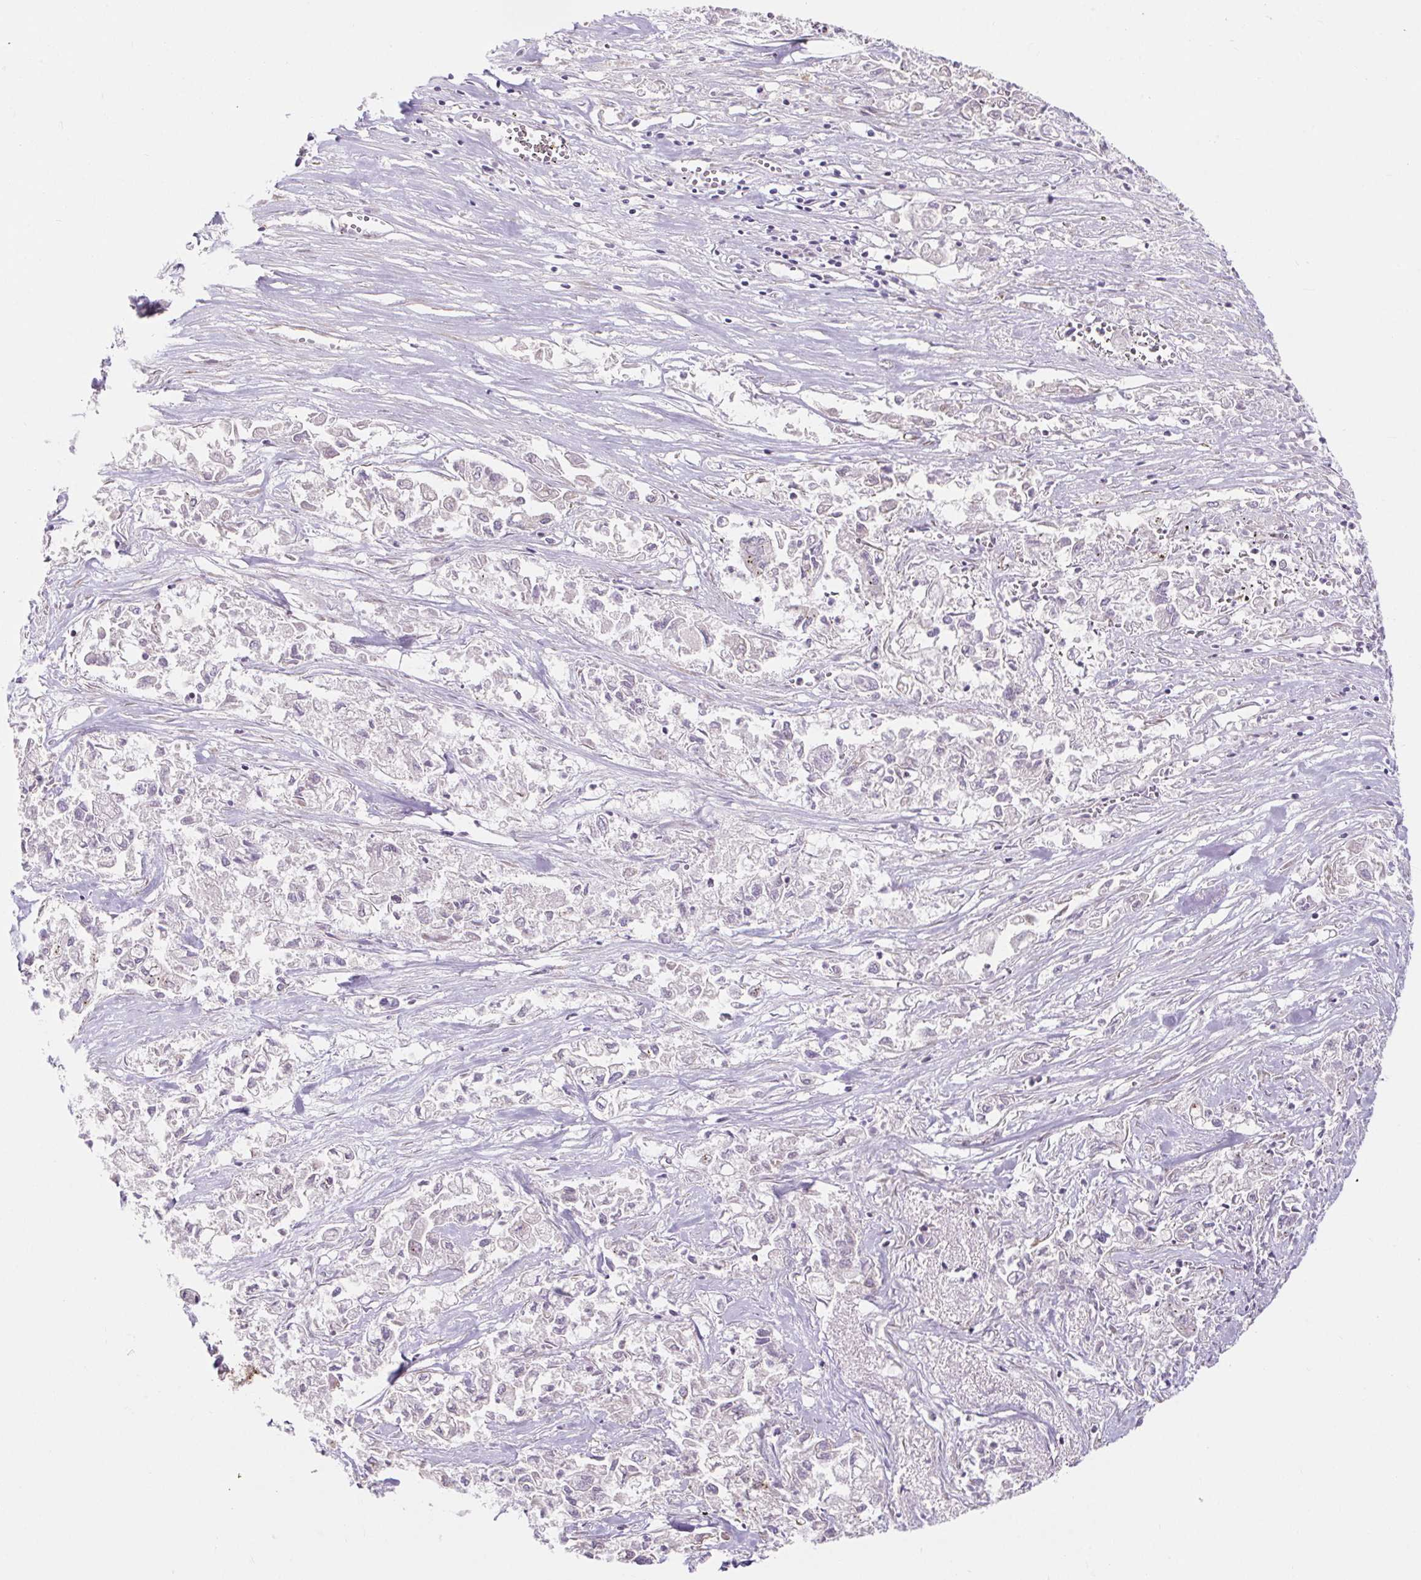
{"staining": {"intensity": "negative", "quantity": "none", "location": "none"}, "tissue": "pancreatic cancer", "cell_type": "Tumor cells", "image_type": "cancer", "snomed": [{"axis": "morphology", "description": "Adenocarcinoma, NOS"}, {"axis": "topography", "description": "Pancreas"}], "caption": "Image shows no significant protein positivity in tumor cells of pancreatic cancer.", "gene": "LYPD5", "patient": {"sex": "male", "age": 72}}